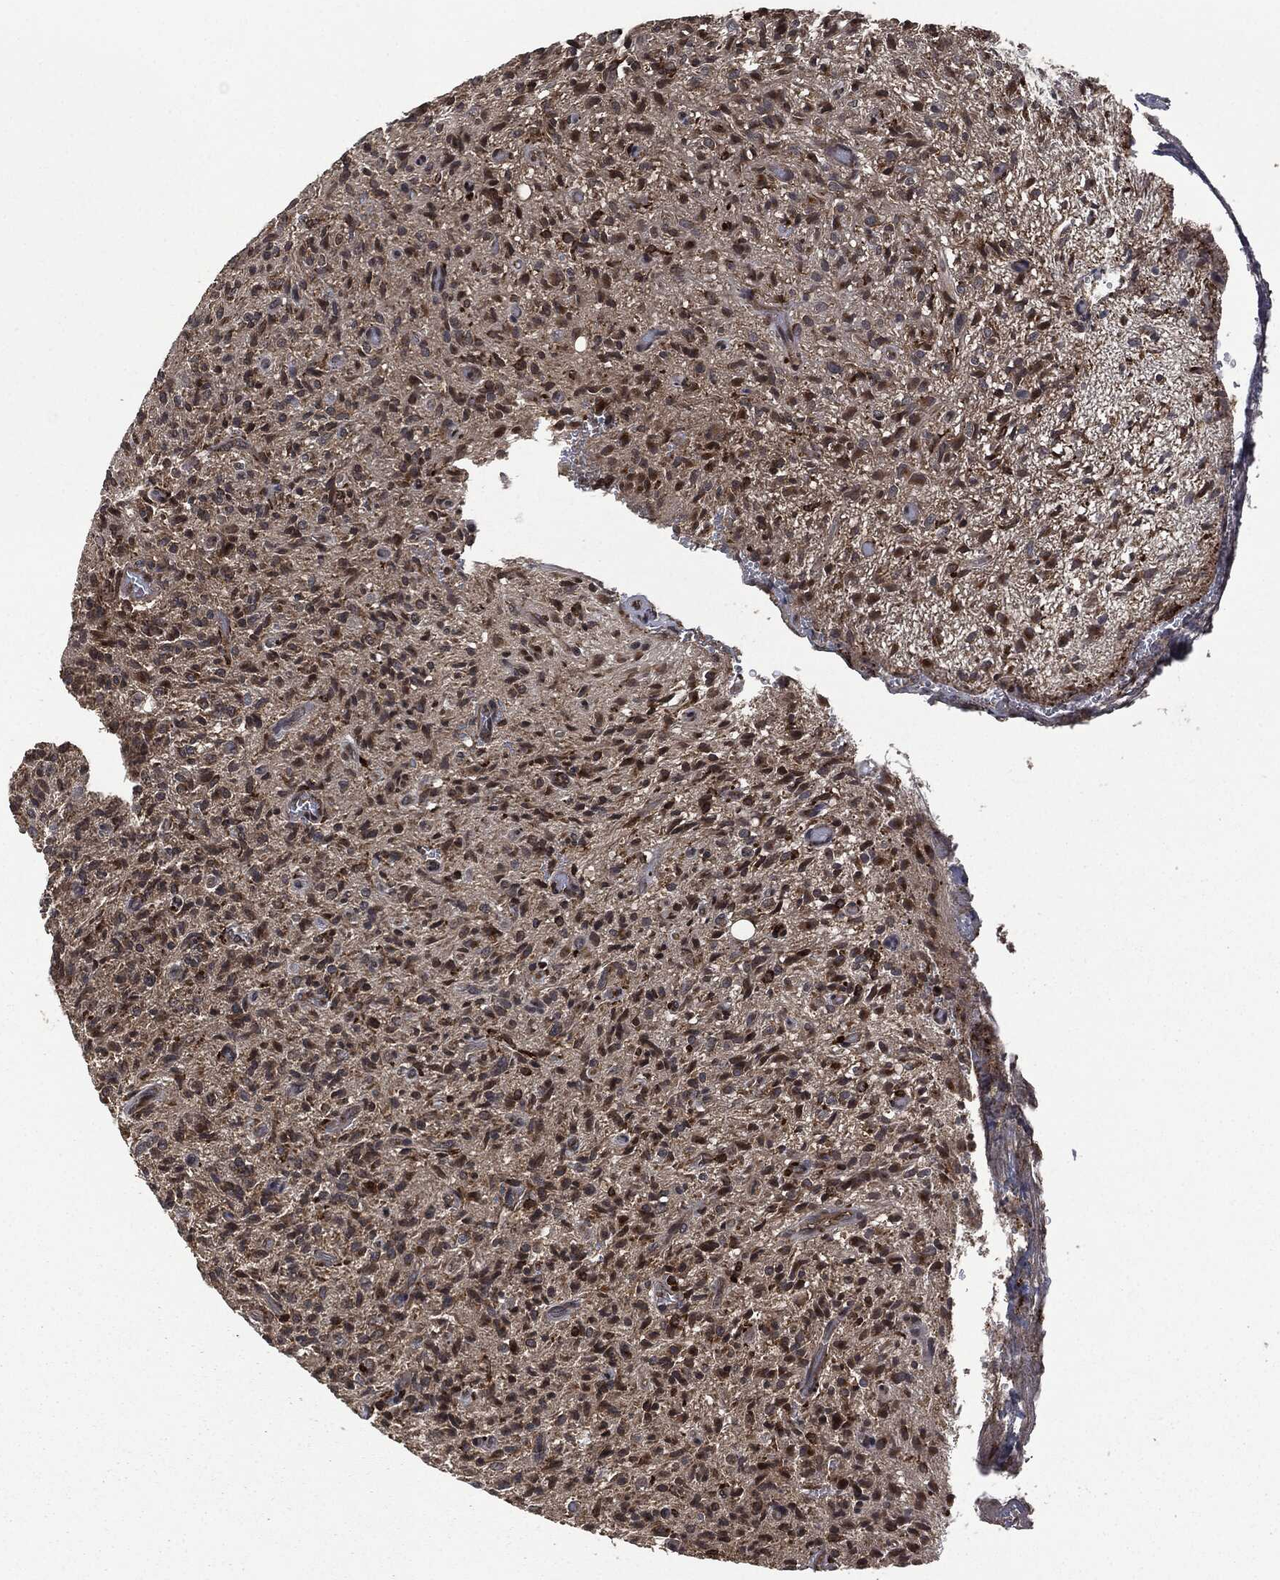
{"staining": {"intensity": "moderate", "quantity": "25%-75%", "location": "cytoplasmic/membranous"}, "tissue": "glioma", "cell_type": "Tumor cells", "image_type": "cancer", "snomed": [{"axis": "morphology", "description": "Glioma, malignant, High grade"}, {"axis": "topography", "description": "Brain"}], "caption": "DAB (3,3'-diaminobenzidine) immunohistochemical staining of human glioma displays moderate cytoplasmic/membranous protein staining in approximately 25%-75% of tumor cells.", "gene": "CRABP2", "patient": {"sex": "male", "age": 64}}